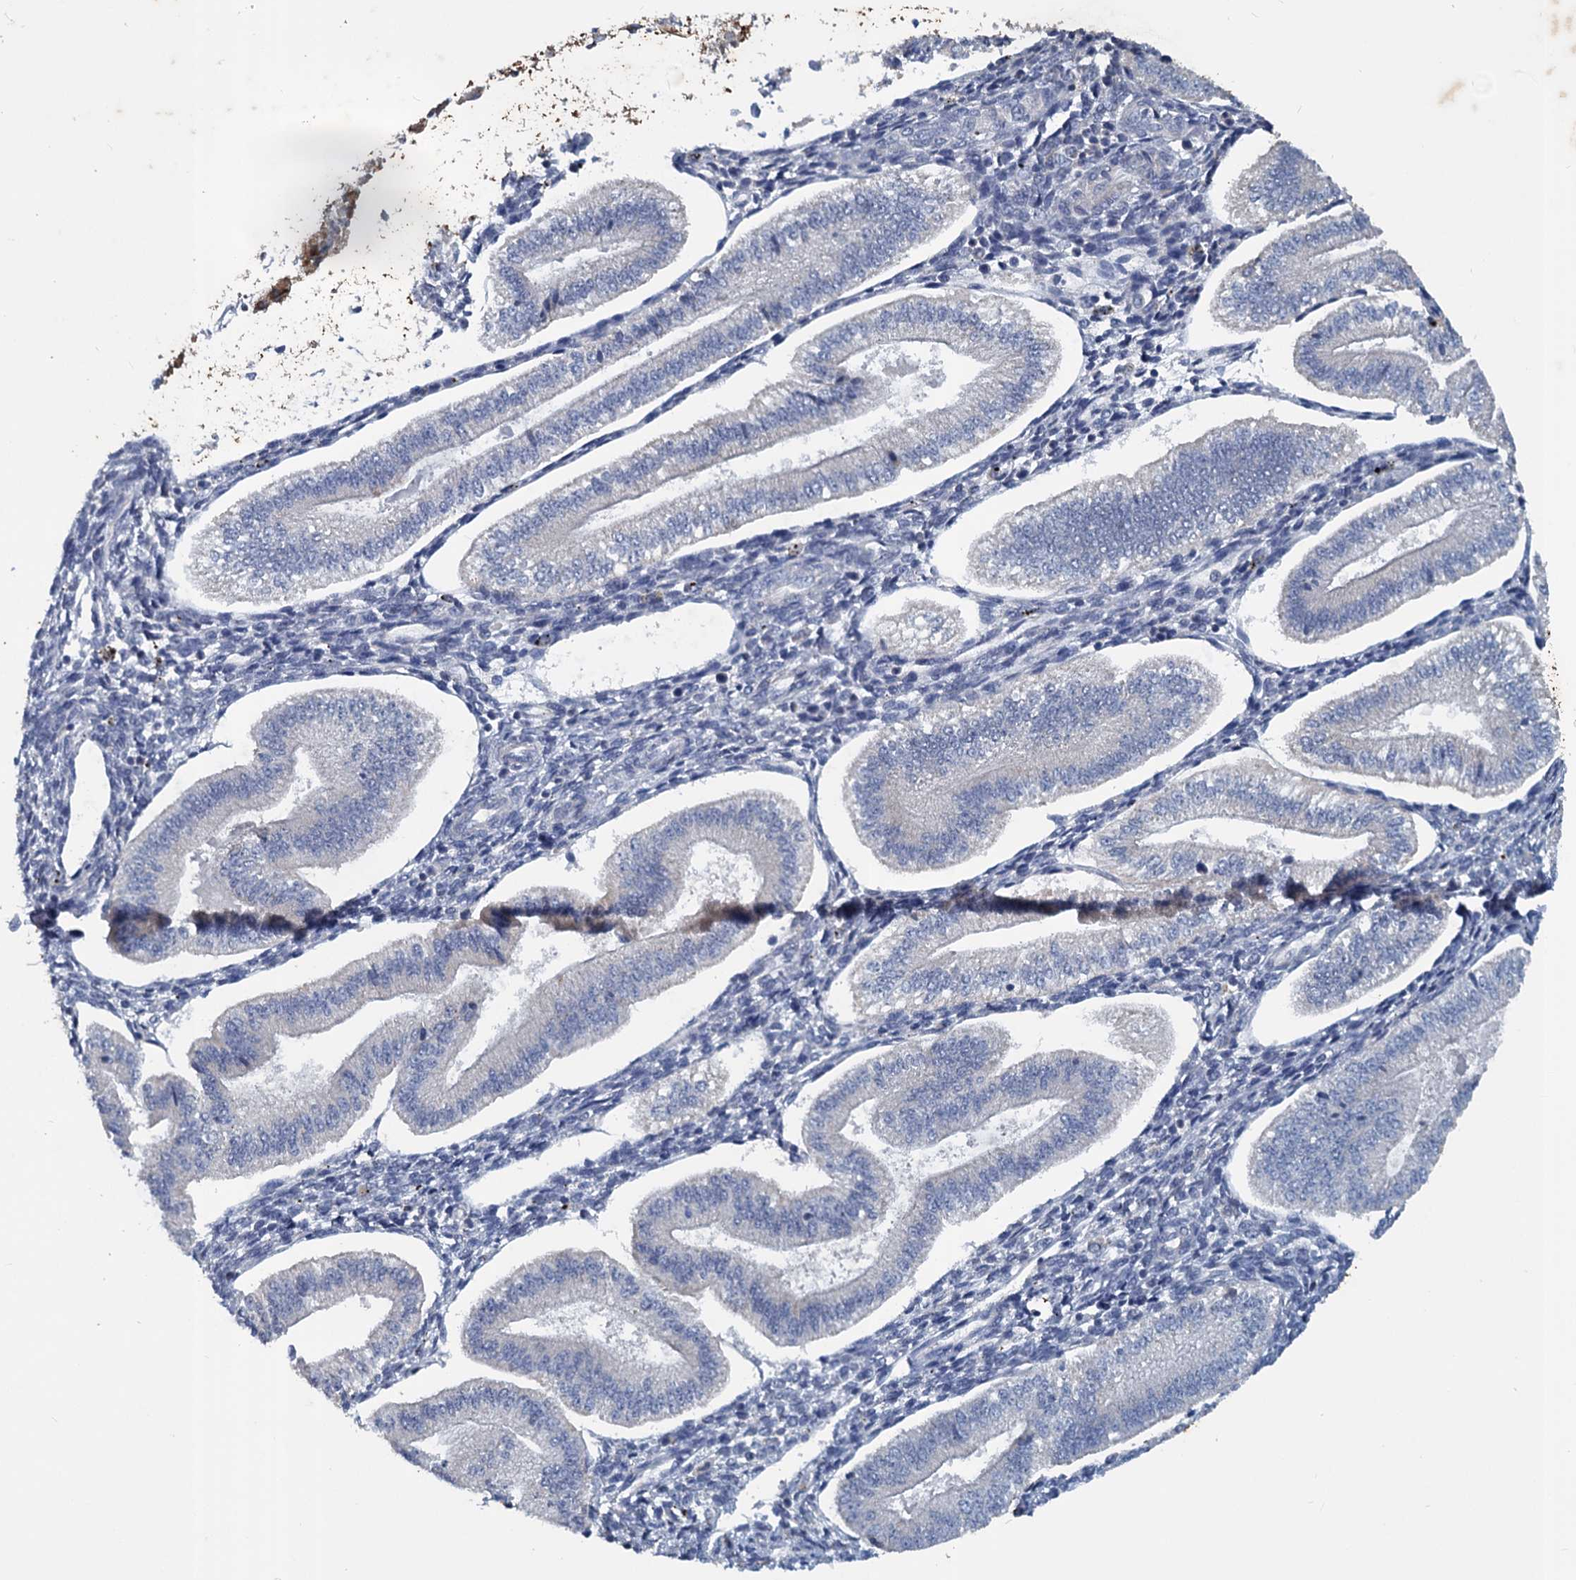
{"staining": {"intensity": "negative", "quantity": "none", "location": "none"}, "tissue": "endometrium", "cell_type": "Cells in endometrial stroma", "image_type": "normal", "snomed": [{"axis": "morphology", "description": "Normal tissue, NOS"}, {"axis": "topography", "description": "Endometrium"}], "caption": "High magnification brightfield microscopy of unremarkable endometrium stained with DAB (3,3'-diaminobenzidine) (brown) and counterstained with hematoxylin (blue): cells in endometrial stroma show no significant expression. The staining was performed using DAB to visualize the protein expression in brown, while the nuclei were stained in blue with hematoxylin (Magnification: 20x).", "gene": "SLC2A7", "patient": {"sex": "female", "age": 34}}